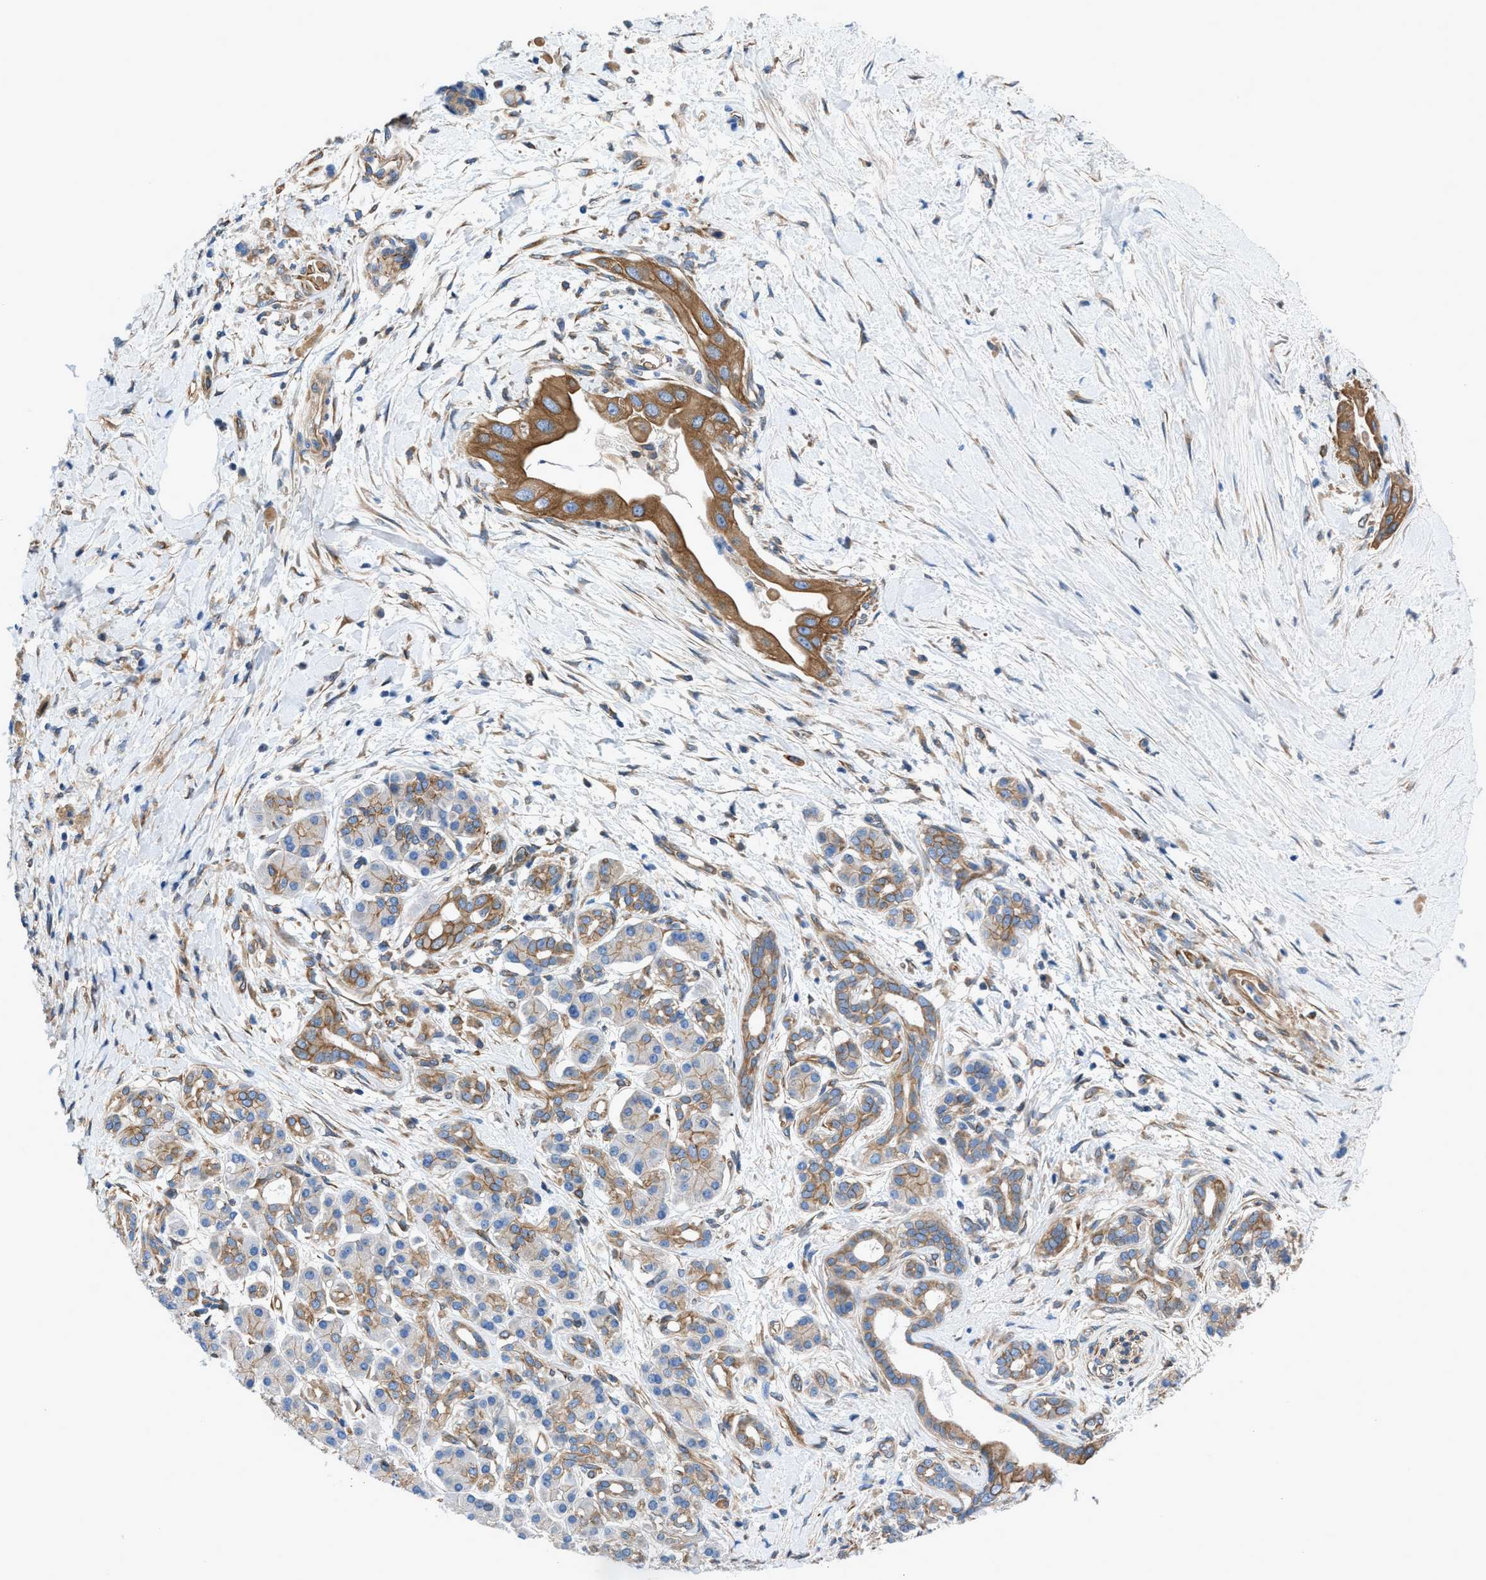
{"staining": {"intensity": "moderate", "quantity": ">75%", "location": "cytoplasmic/membranous"}, "tissue": "pancreatic cancer", "cell_type": "Tumor cells", "image_type": "cancer", "snomed": [{"axis": "morphology", "description": "Adenocarcinoma, NOS"}, {"axis": "topography", "description": "Pancreas"}], "caption": "Brown immunohistochemical staining in human pancreatic cancer (adenocarcinoma) exhibits moderate cytoplasmic/membranous positivity in approximately >75% of tumor cells.", "gene": "DMAC1", "patient": {"sex": "male", "age": 55}}